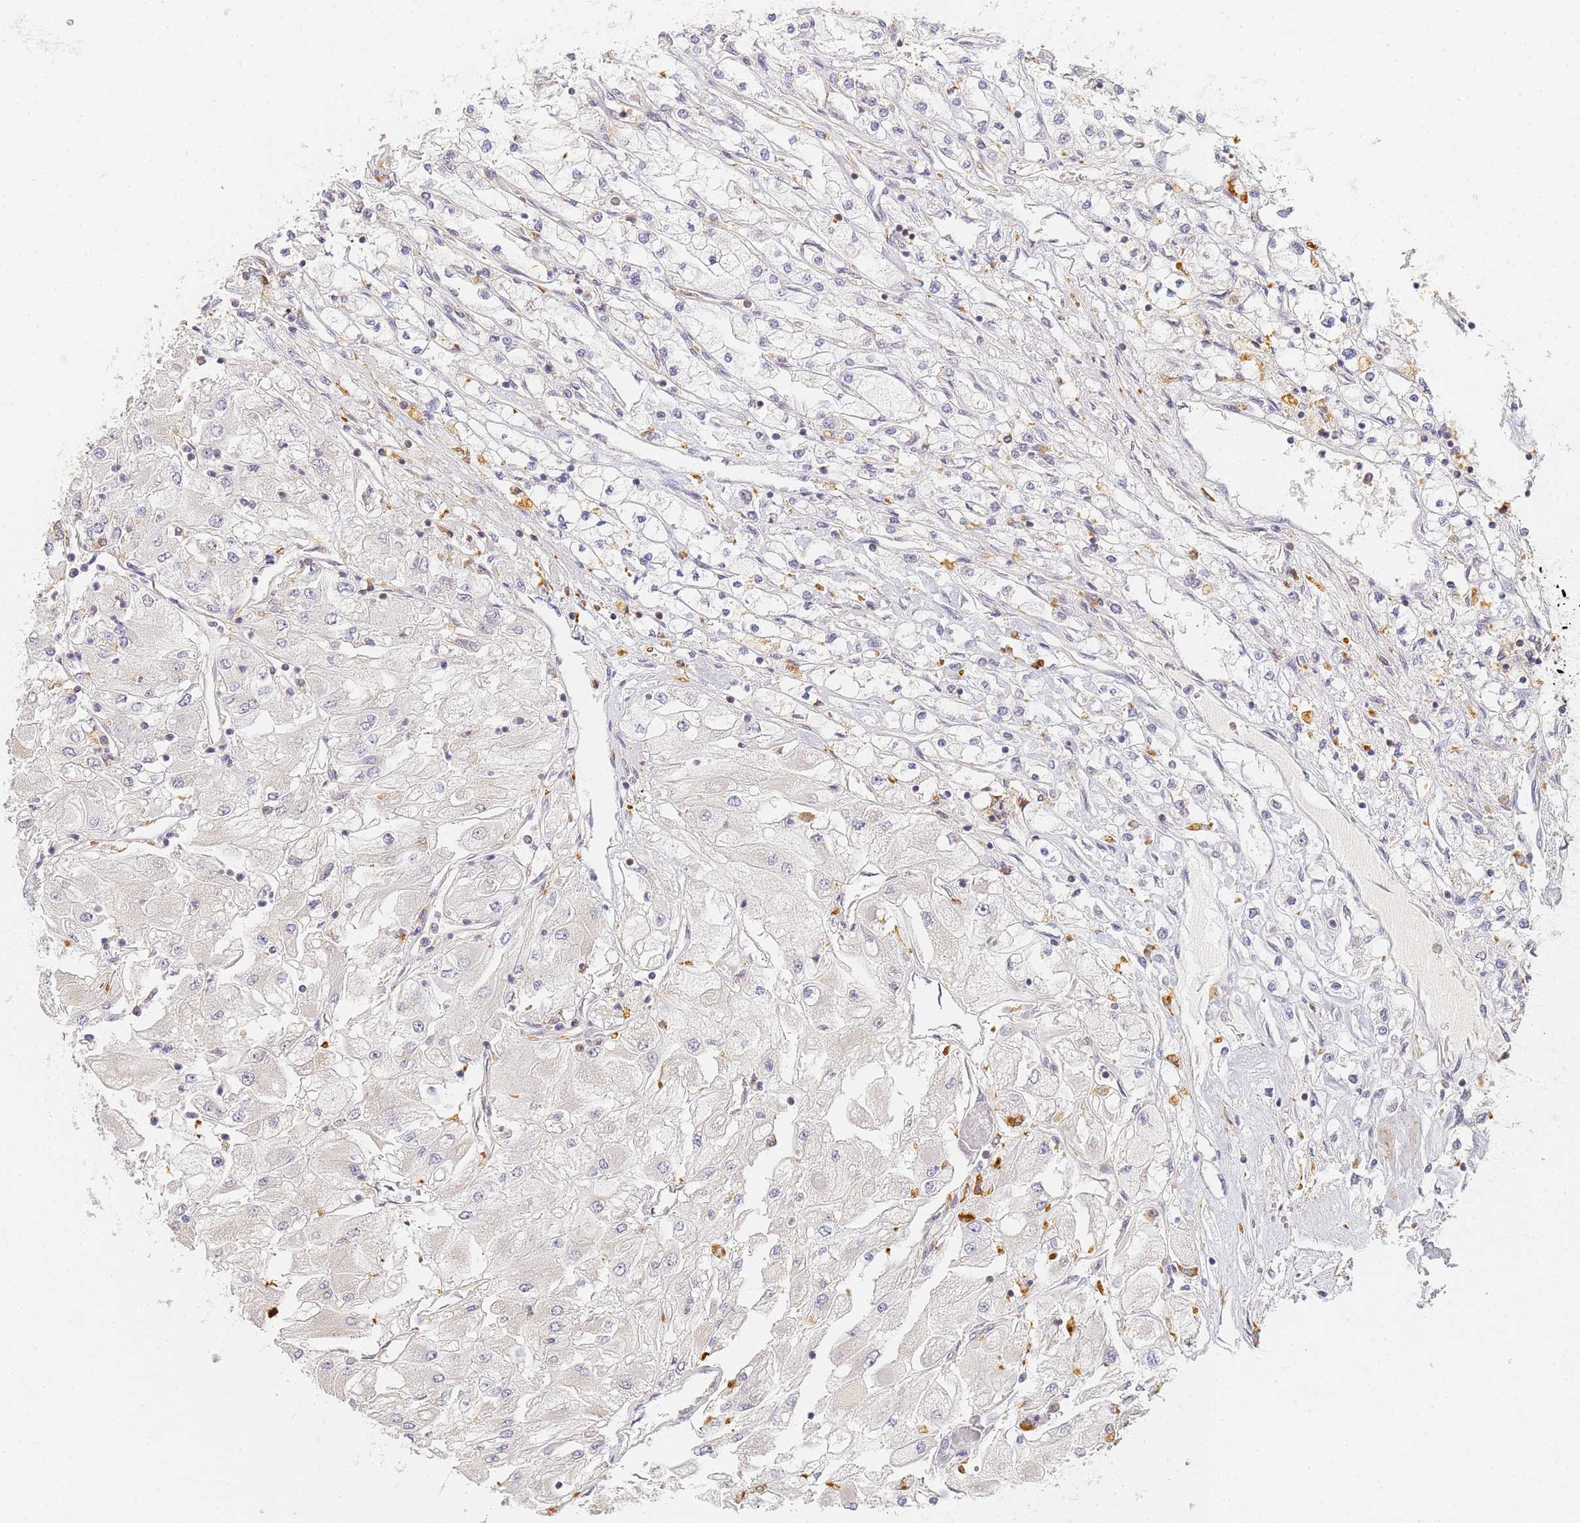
{"staining": {"intensity": "negative", "quantity": "none", "location": "none"}, "tissue": "renal cancer", "cell_type": "Tumor cells", "image_type": "cancer", "snomed": [{"axis": "morphology", "description": "Adenocarcinoma, NOS"}, {"axis": "topography", "description": "Kidney"}], "caption": "Immunohistochemical staining of adenocarcinoma (renal) shows no significant positivity in tumor cells.", "gene": "HMCES", "patient": {"sex": "male", "age": 80}}